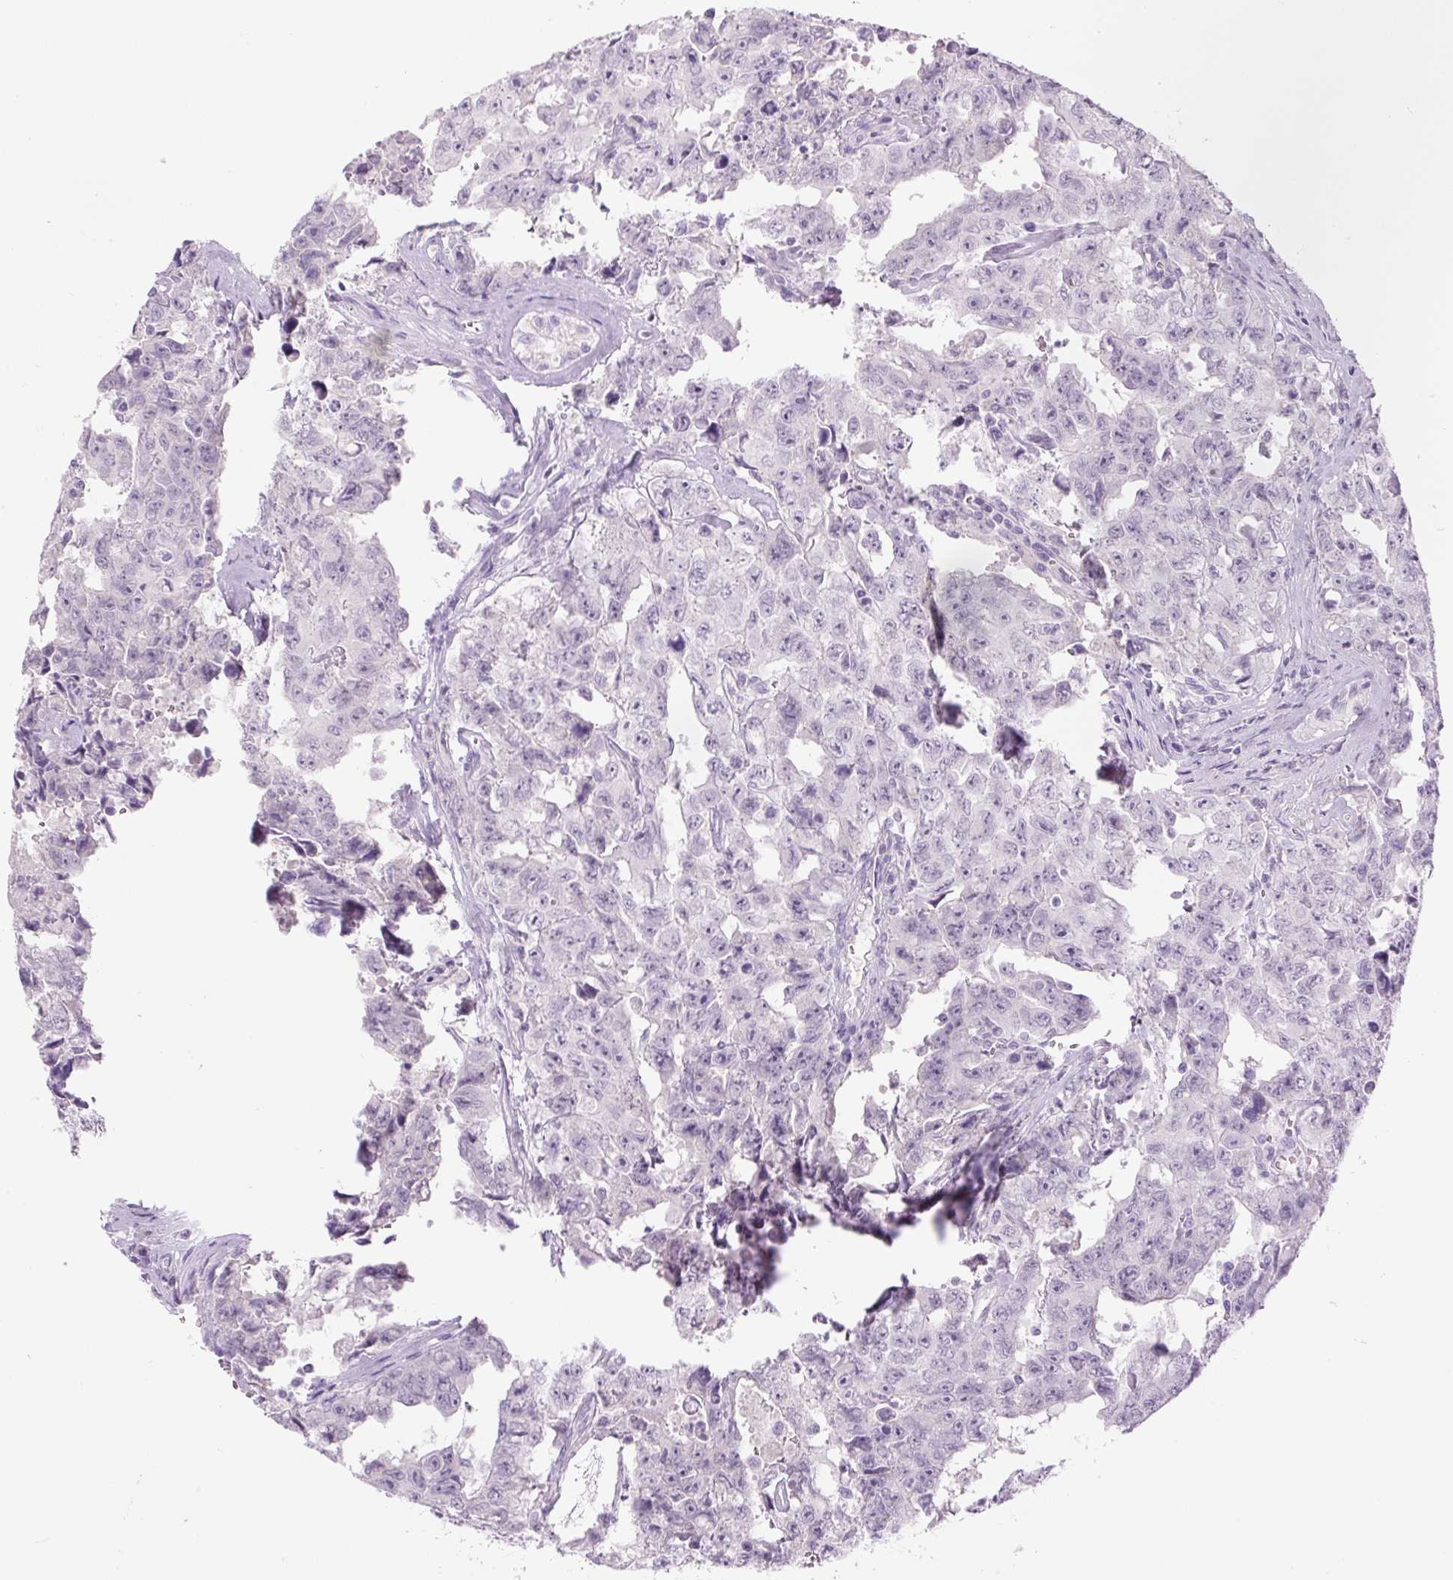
{"staining": {"intensity": "negative", "quantity": "none", "location": "none"}, "tissue": "testis cancer", "cell_type": "Tumor cells", "image_type": "cancer", "snomed": [{"axis": "morphology", "description": "Carcinoma, Embryonal, NOS"}, {"axis": "topography", "description": "Testis"}], "caption": "The photomicrograph shows no significant staining in tumor cells of testis cancer (embryonal carcinoma).", "gene": "COL9A2", "patient": {"sex": "male", "age": 24}}